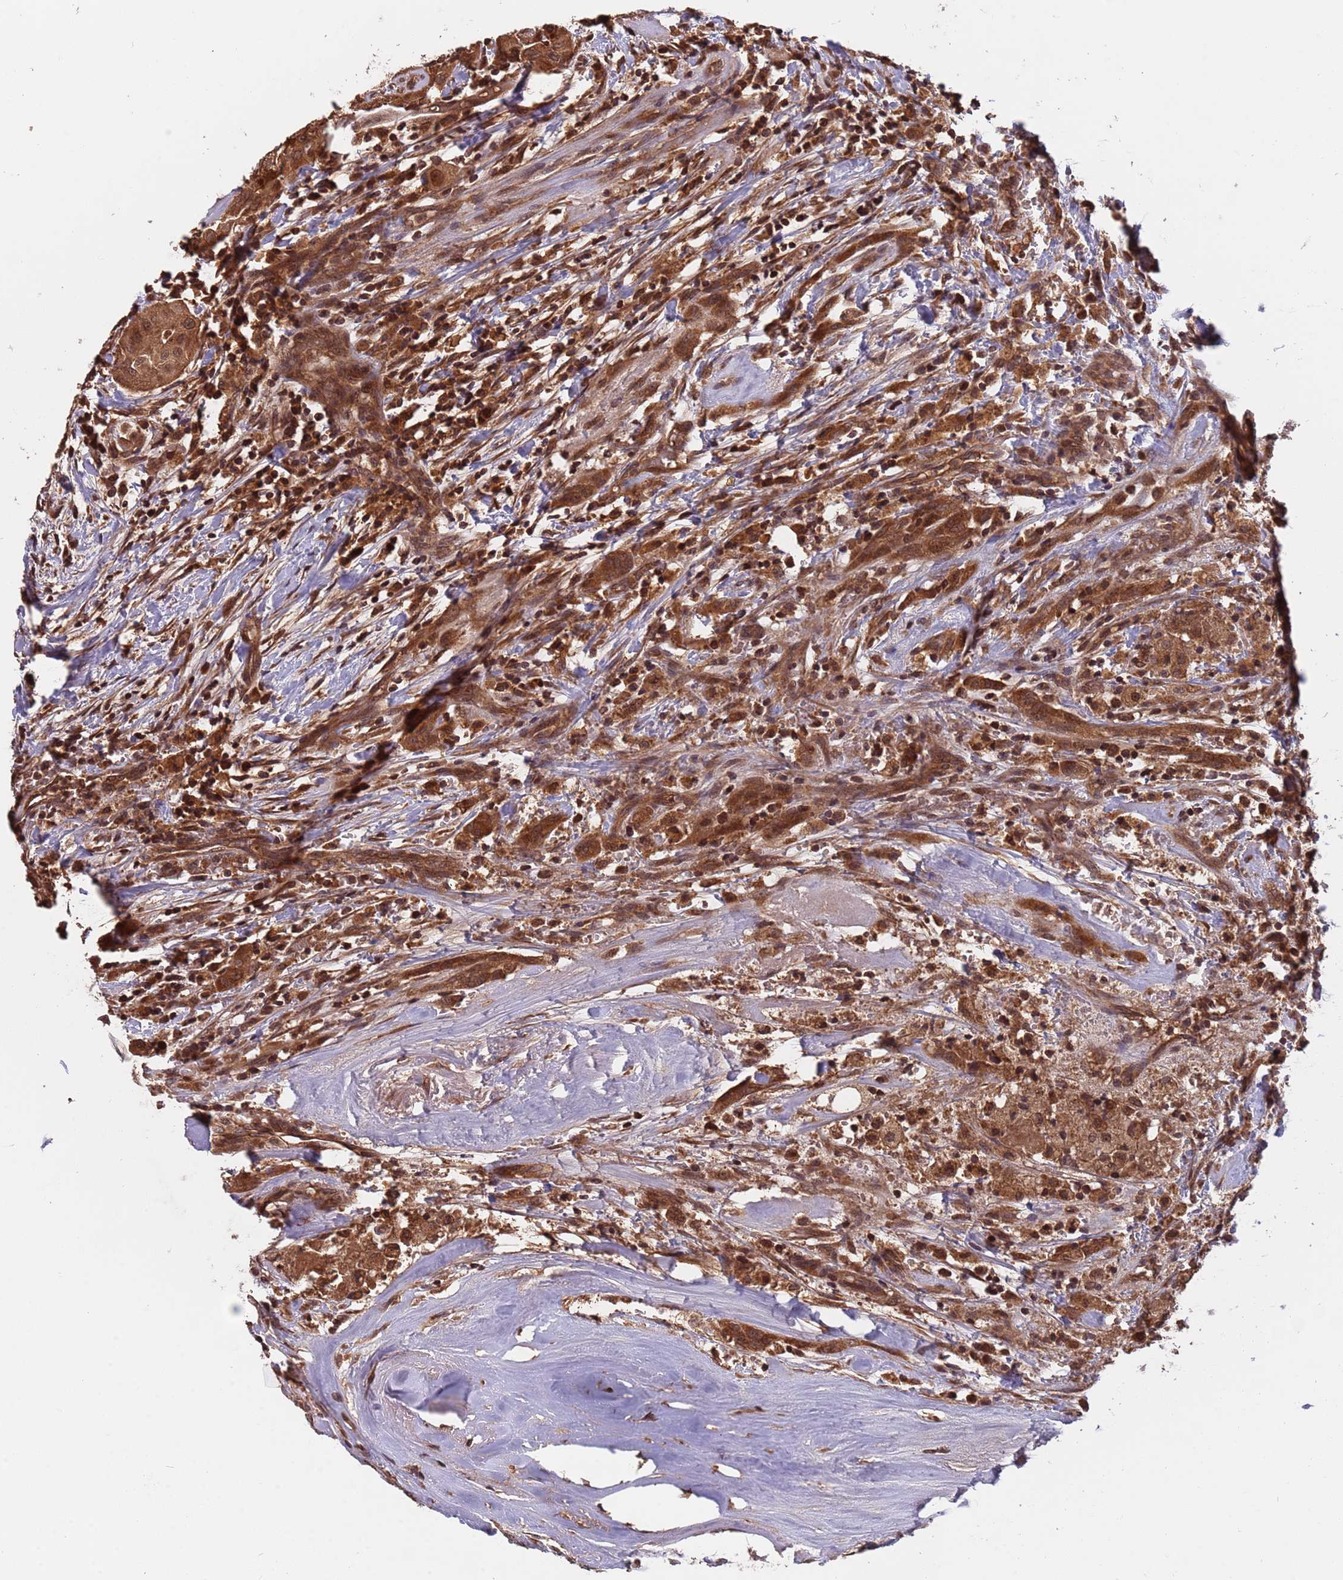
{"staining": {"intensity": "strong", "quantity": ">75%", "location": "cytoplasmic/membranous,nuclear"}, "tissue": "thyroid cancer", "cell_type": "Tumor cells", "image_type": "cancer", "snomed": [{"axis": "morphology", "description": "Papillary adenocarcinoma, NOS"}, {"axis": "topography", "description": "Thyroid gland"}], "caption": "The immunohistochemical stain shows strong cytoplasmic/membranous and nuclear positivity in tumor cells of thyroid cancer (papillary adenocarcinoma) tissue.", "gene": "ERI1", "patient": {"sex": "female", "age": 59}}